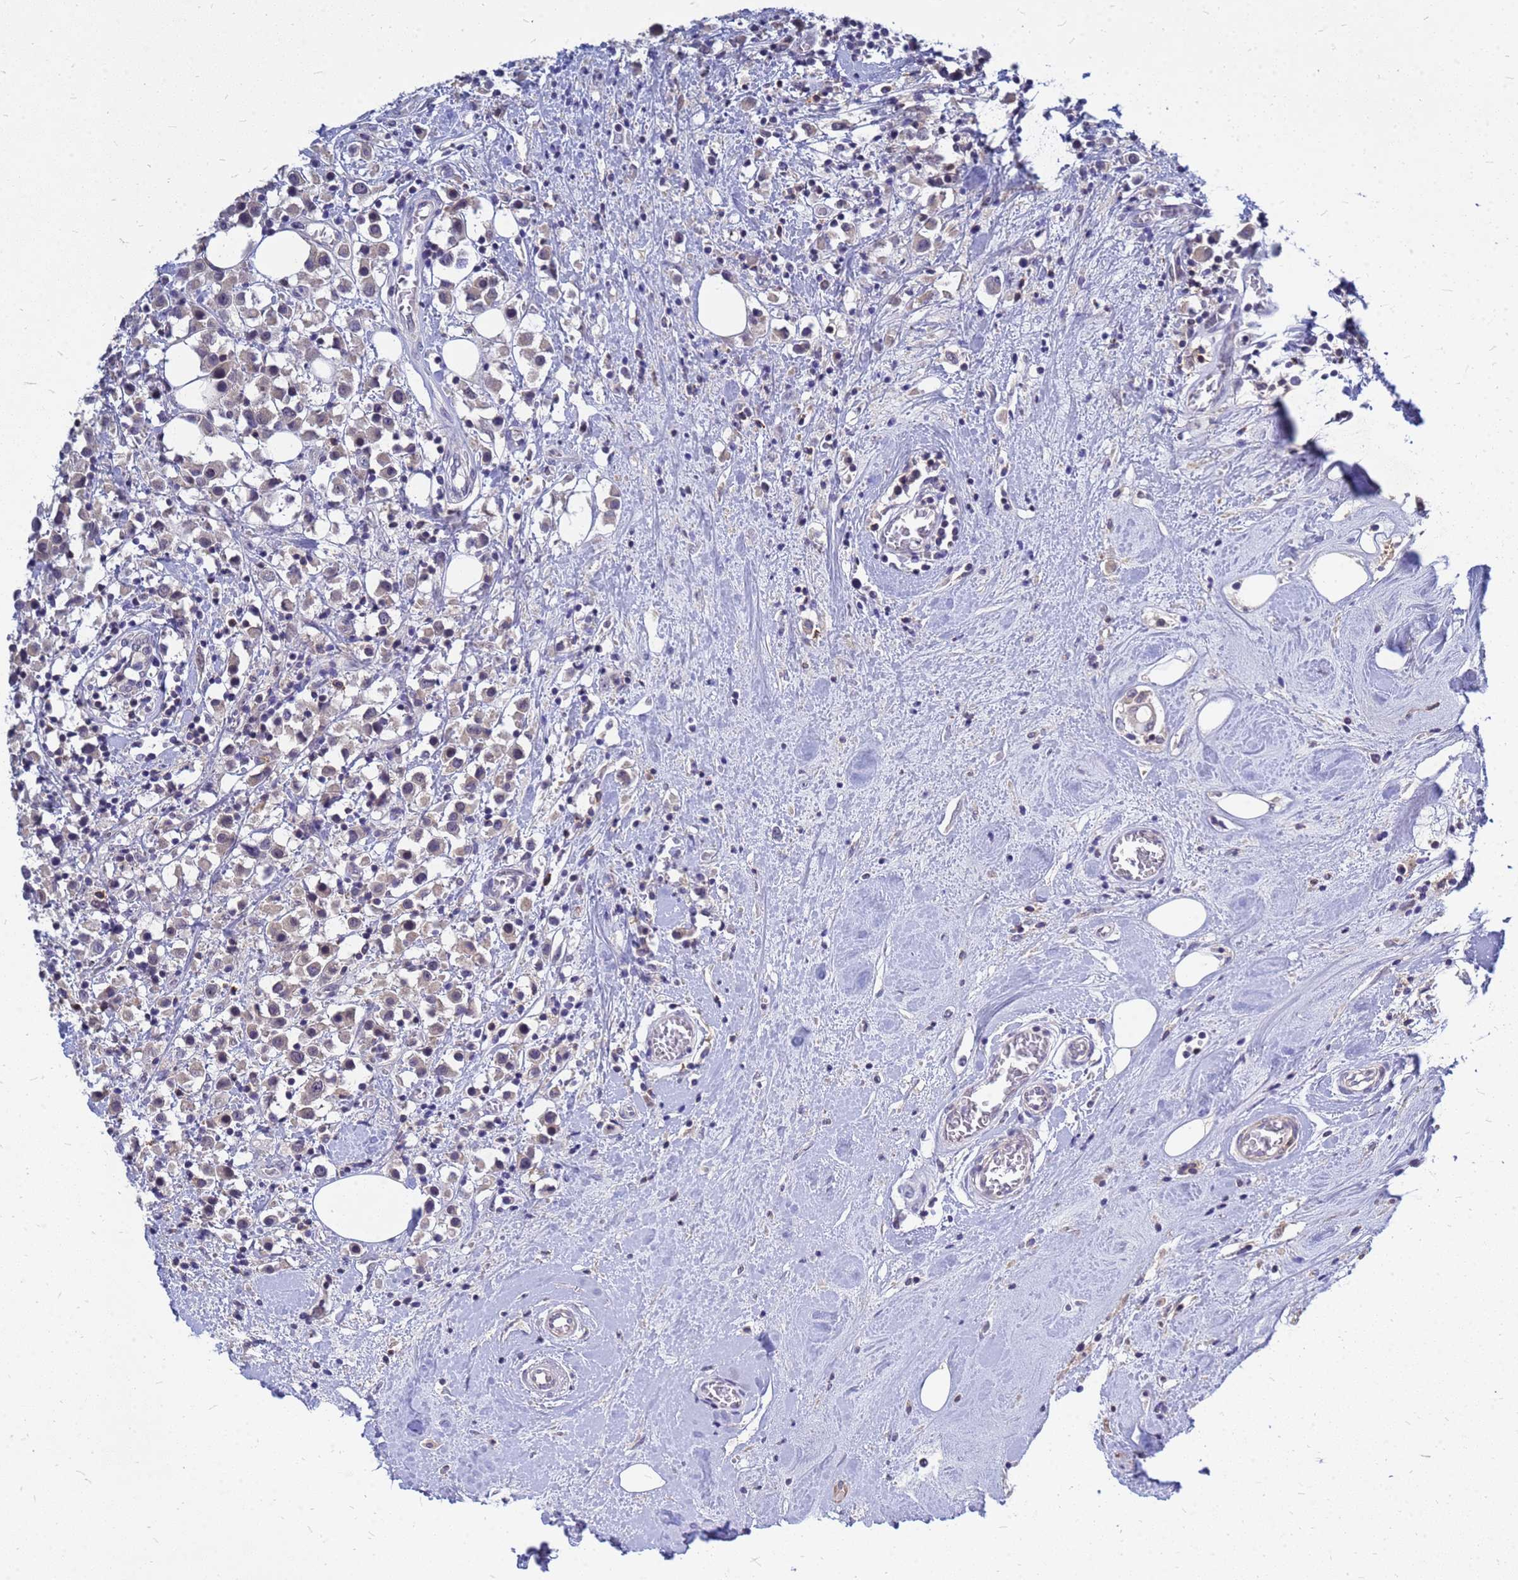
{"staining": {"intensity": "negative", "quantity": "none", "location": "none"}, "tissue": "breast cancer", "cell_type": "Tumor cells", "image_type": "cancer", "snomed": [{"axis": "morphology", "description": "Duct carcinoma"}, {"axis": "topography", "description": "Breast"}], "caption": "Breast cancer was stained to show a protein in brown. There is no significant expression in tumor cells.", "gene": "SRGAP3", "patient": {"sex": "female", "age": 61}}